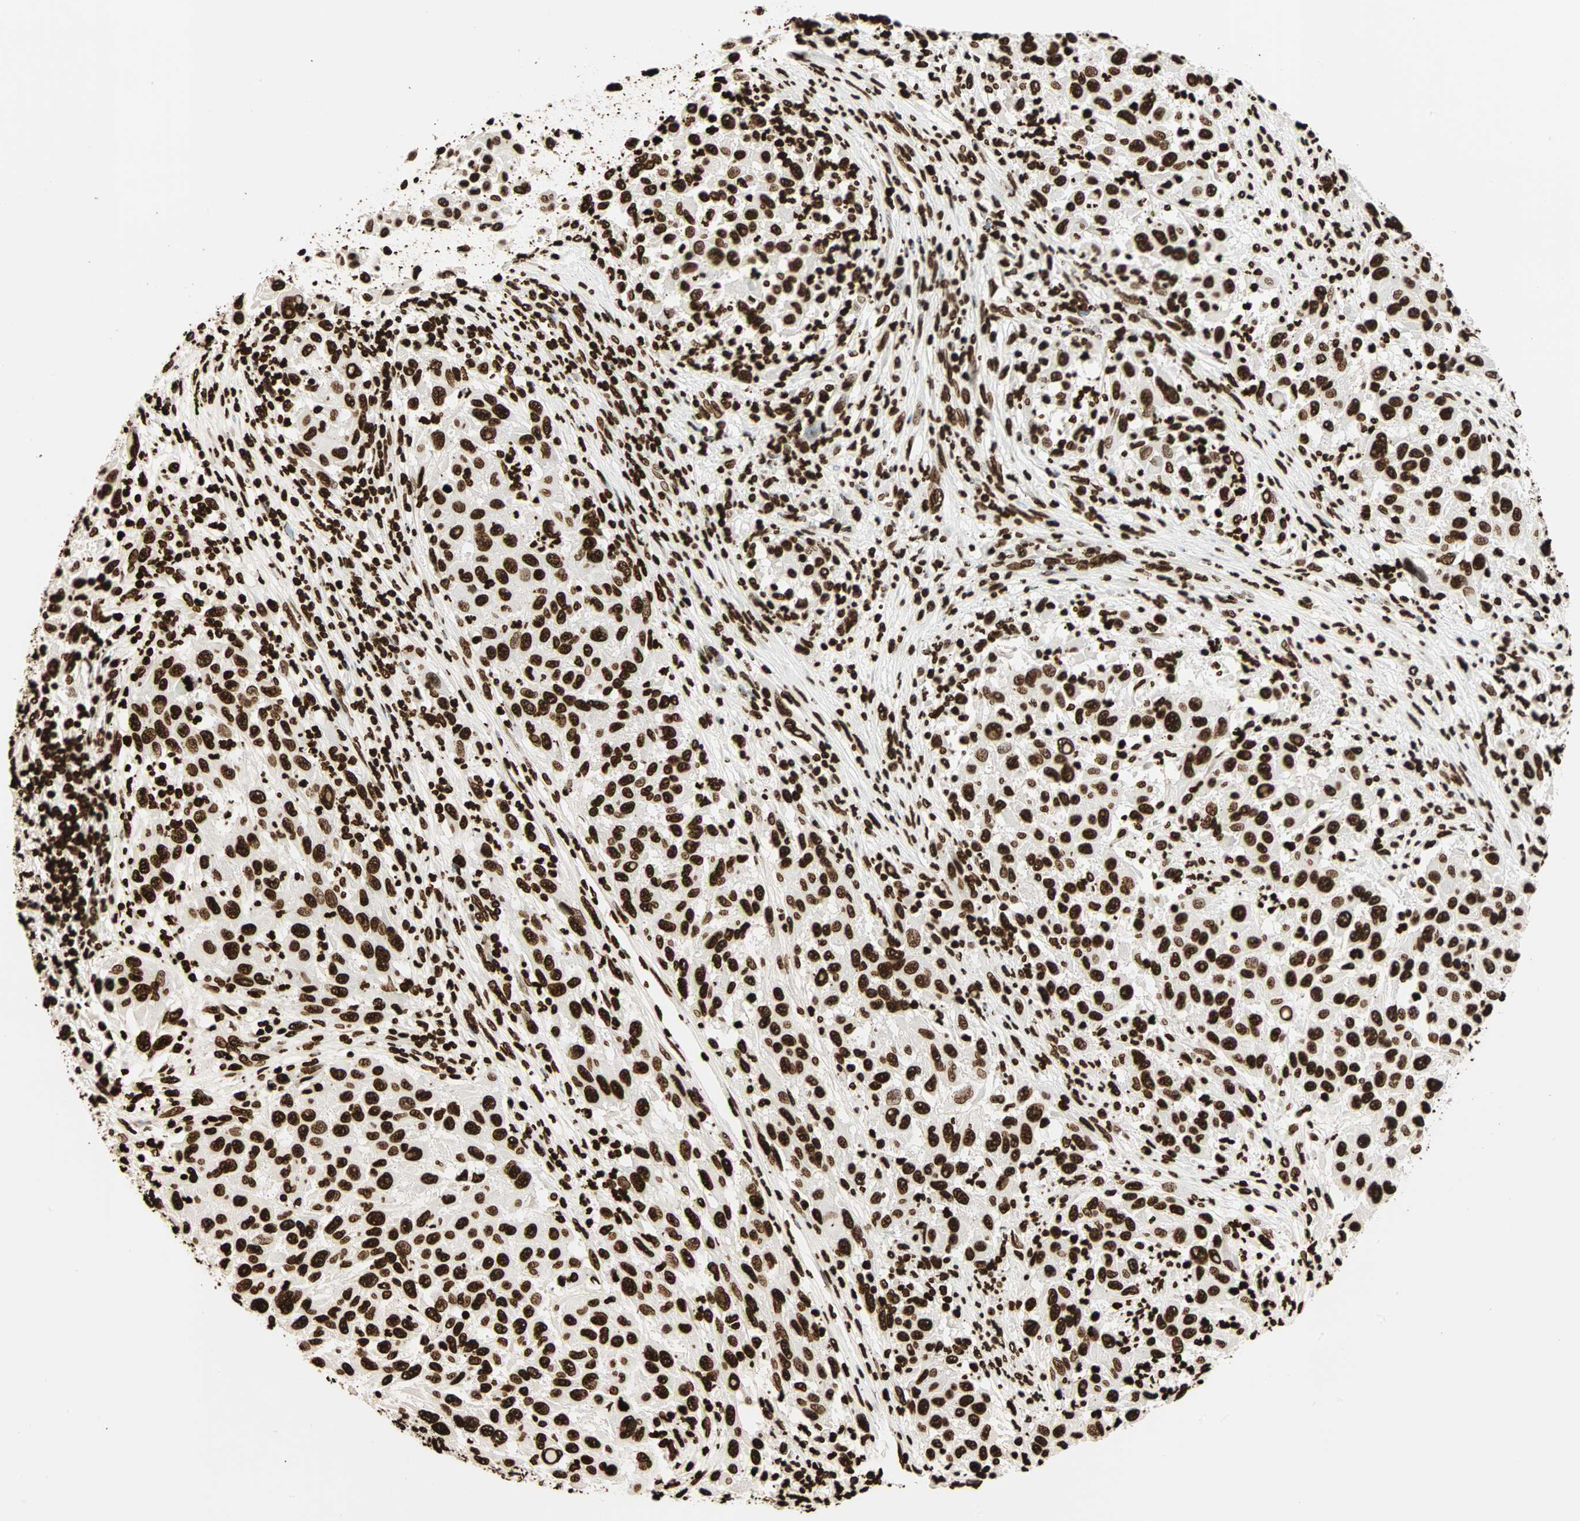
{"staining": {"intensity": "strong", "quantity": ">75%", "location": "nuclear"}, "tissue": "melanoma", "cell_type": "Tumor cells", "image_type": "cancer", "snomed": [{"axis": "morphology", "description": "Malignant melanoma, Metastatic site"}, {"axis": "topography", "description": "Lymph node"}], "caption": "Immunohistochemical staining of melanoma displays high levels of strong nuclear protein expression in about >75% of tumor cells.", "gene": "GLI2", "patient": {"sex": "male", "age": 61}}